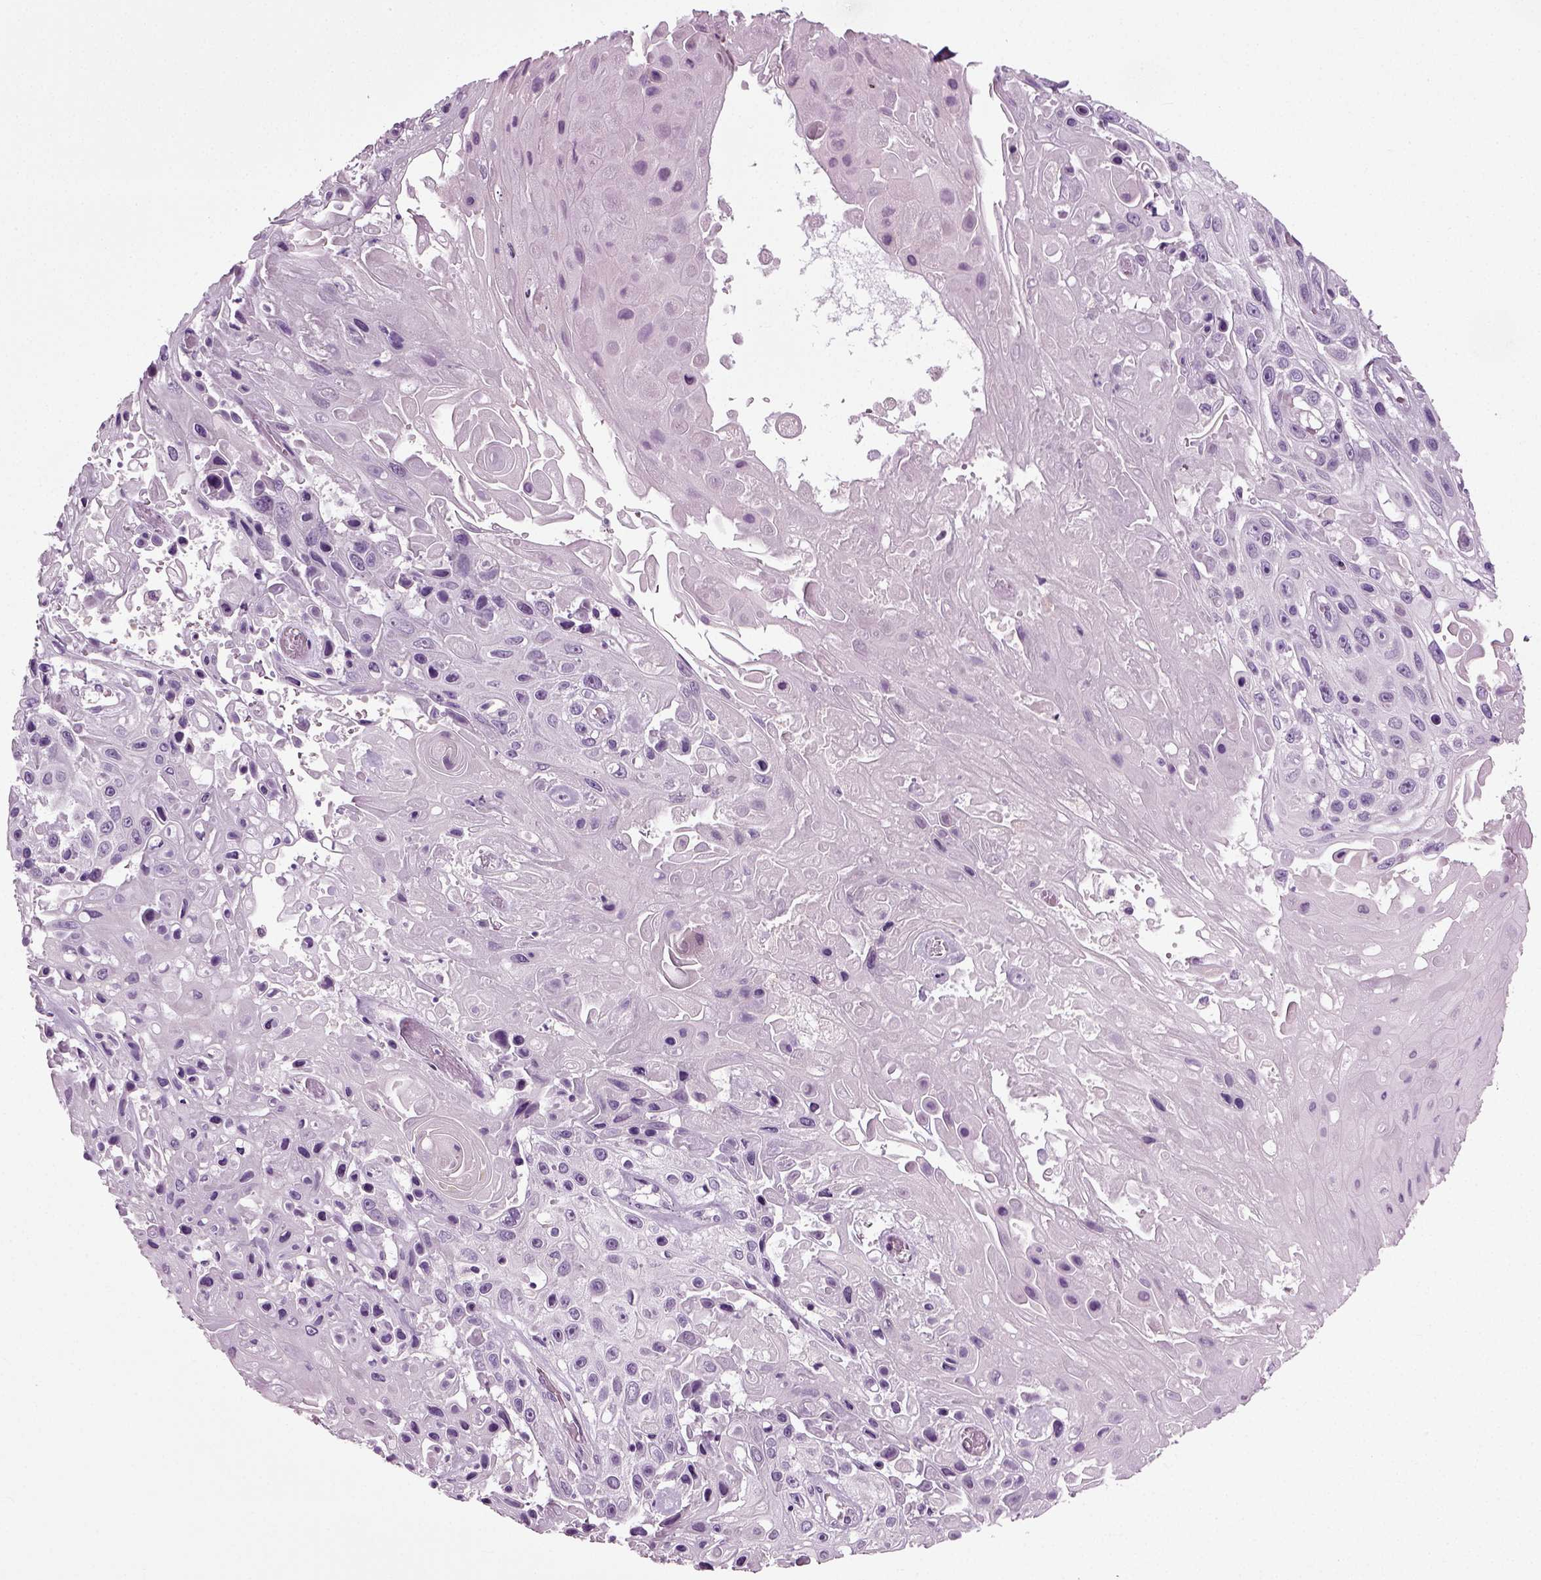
{"staining": {"intensity": "negative", "quantity": "none", "location": "none"}, "tissue": "skin cancer", "cell_type": "Tumor cells", "image_type": "cancer", "snomed": [{"axis": "morphology", "description": "Squamous cell carcinoma, NOS"}, {"axis": "topography", "description": "Skin"}], "caption": "DAB (3,3'-diaminobenzidine) immunohistochemical staining of skin cancer (squamous cell carcinoma) shows no significant staining in tumor cells.", "gene": "SCG5", "patient": {"sex": "male", "age": 82}}